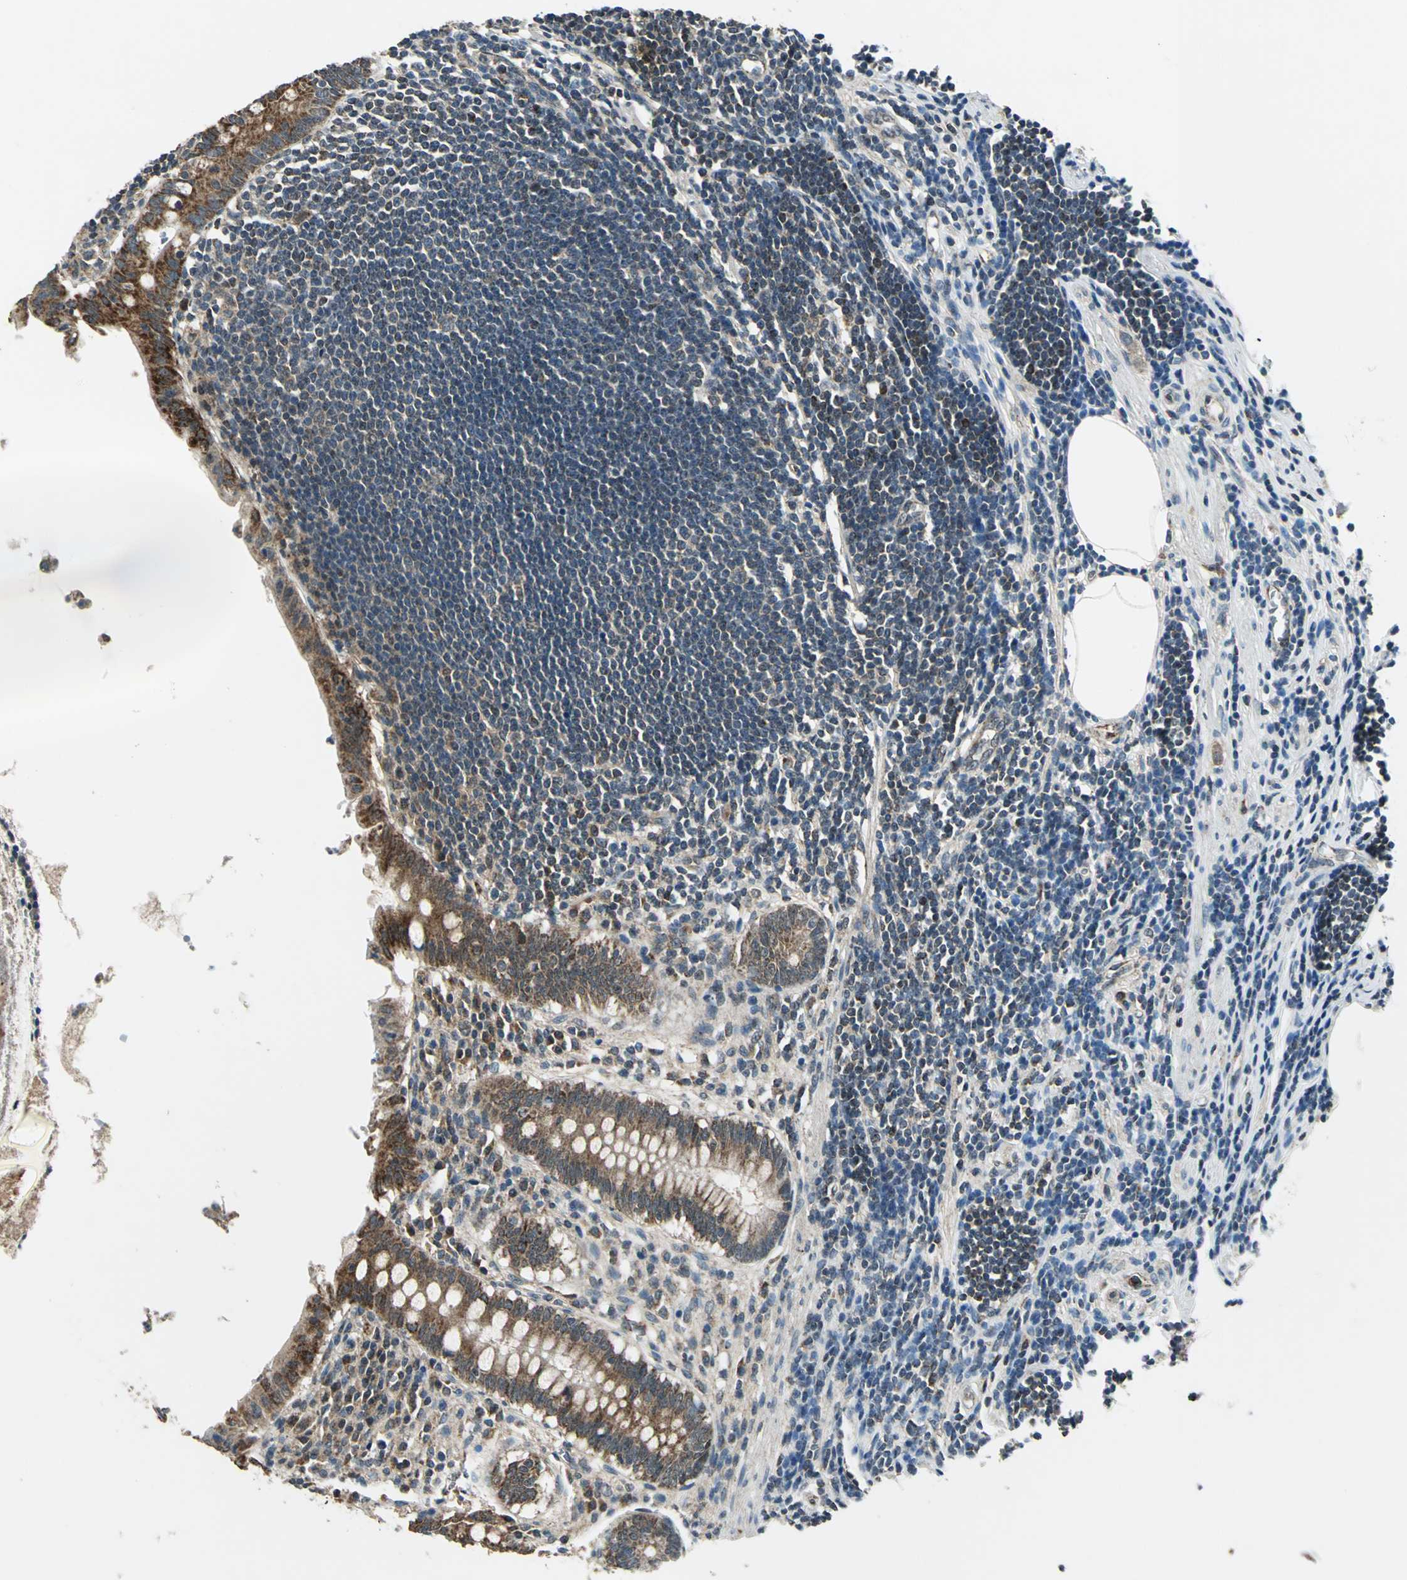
{"staining": {"intensity": "moderate", "quantity": ">75%", "location": "cytoplasmic/membranous"}, "tissue": "appendix", "cell_type": "Glandular cells", "image_type": "normal", "snomed": [{"axis": "morphology", "description": "Normal tissue, NOS"}, {"axis": "topography", "description": "Appendix"}], "caption": "A high-resolution histopathology image shows immunohistochemistry staining of unremarkable appendix, which shows moderate cytoplasmic/membranous staining in about >75% of glandular cells.", "gene": "NUDT2", "patient": {"sex": "female", "age": 50}}